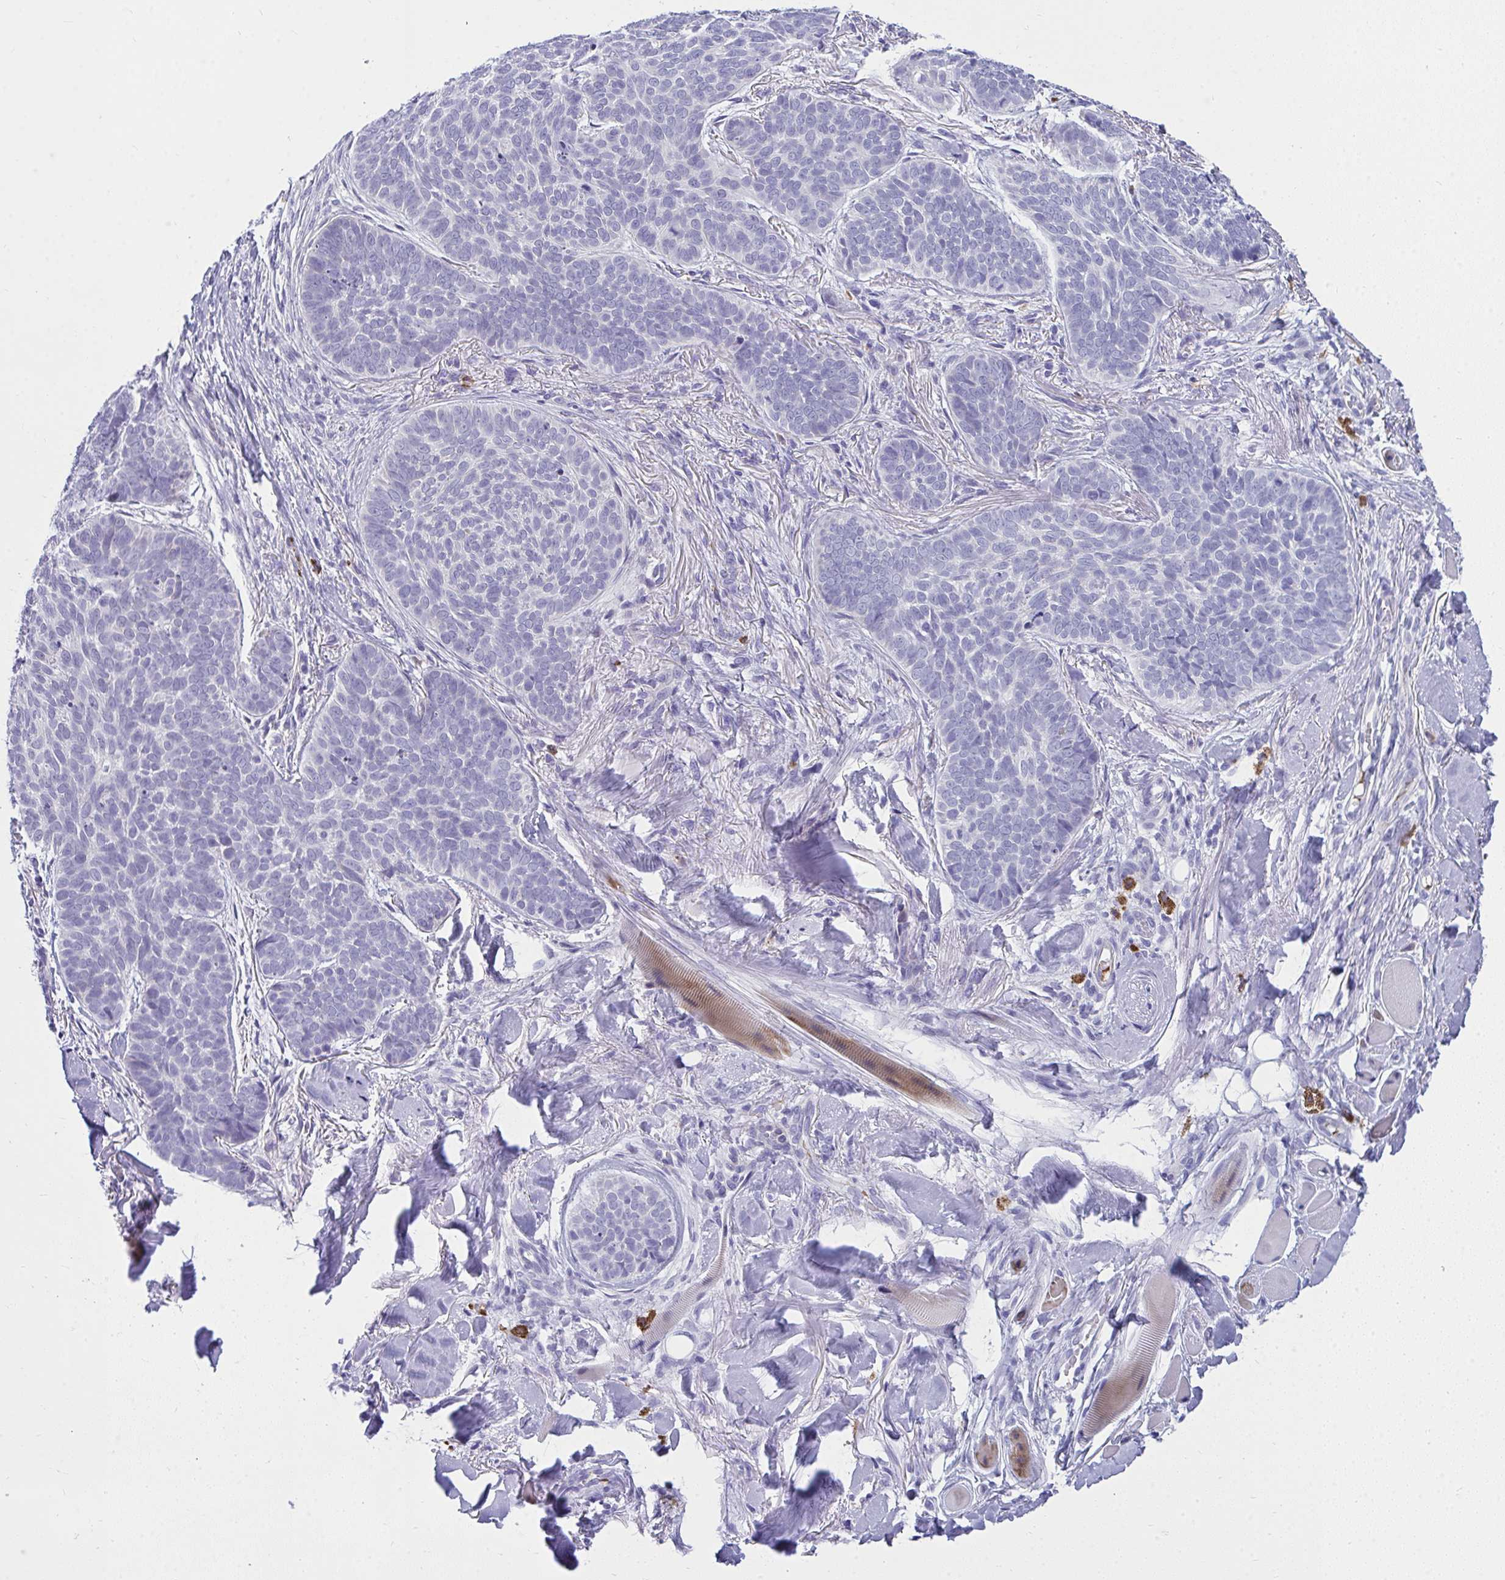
{"staining": {"intensity": "negative", "quantity": "none", "location": "none"}, "tissue": "skin cancer", "cell_type": "Tumor cells", "image_type": "cancer", "snomed": [{"axis": "morphology", "description": "Basal cell carcinoma"}, {"axis": "topography", "description": "Skin"}, {"axis": "topography", "description": "Skin of nose"}], "caption": "Immunohistochemical staining of skin cancer (basal cell carcinoma) shows no significant positivity in tumor cells.", "gene": "TSBP1", "patient": {"sex": "female", "age": 81}}